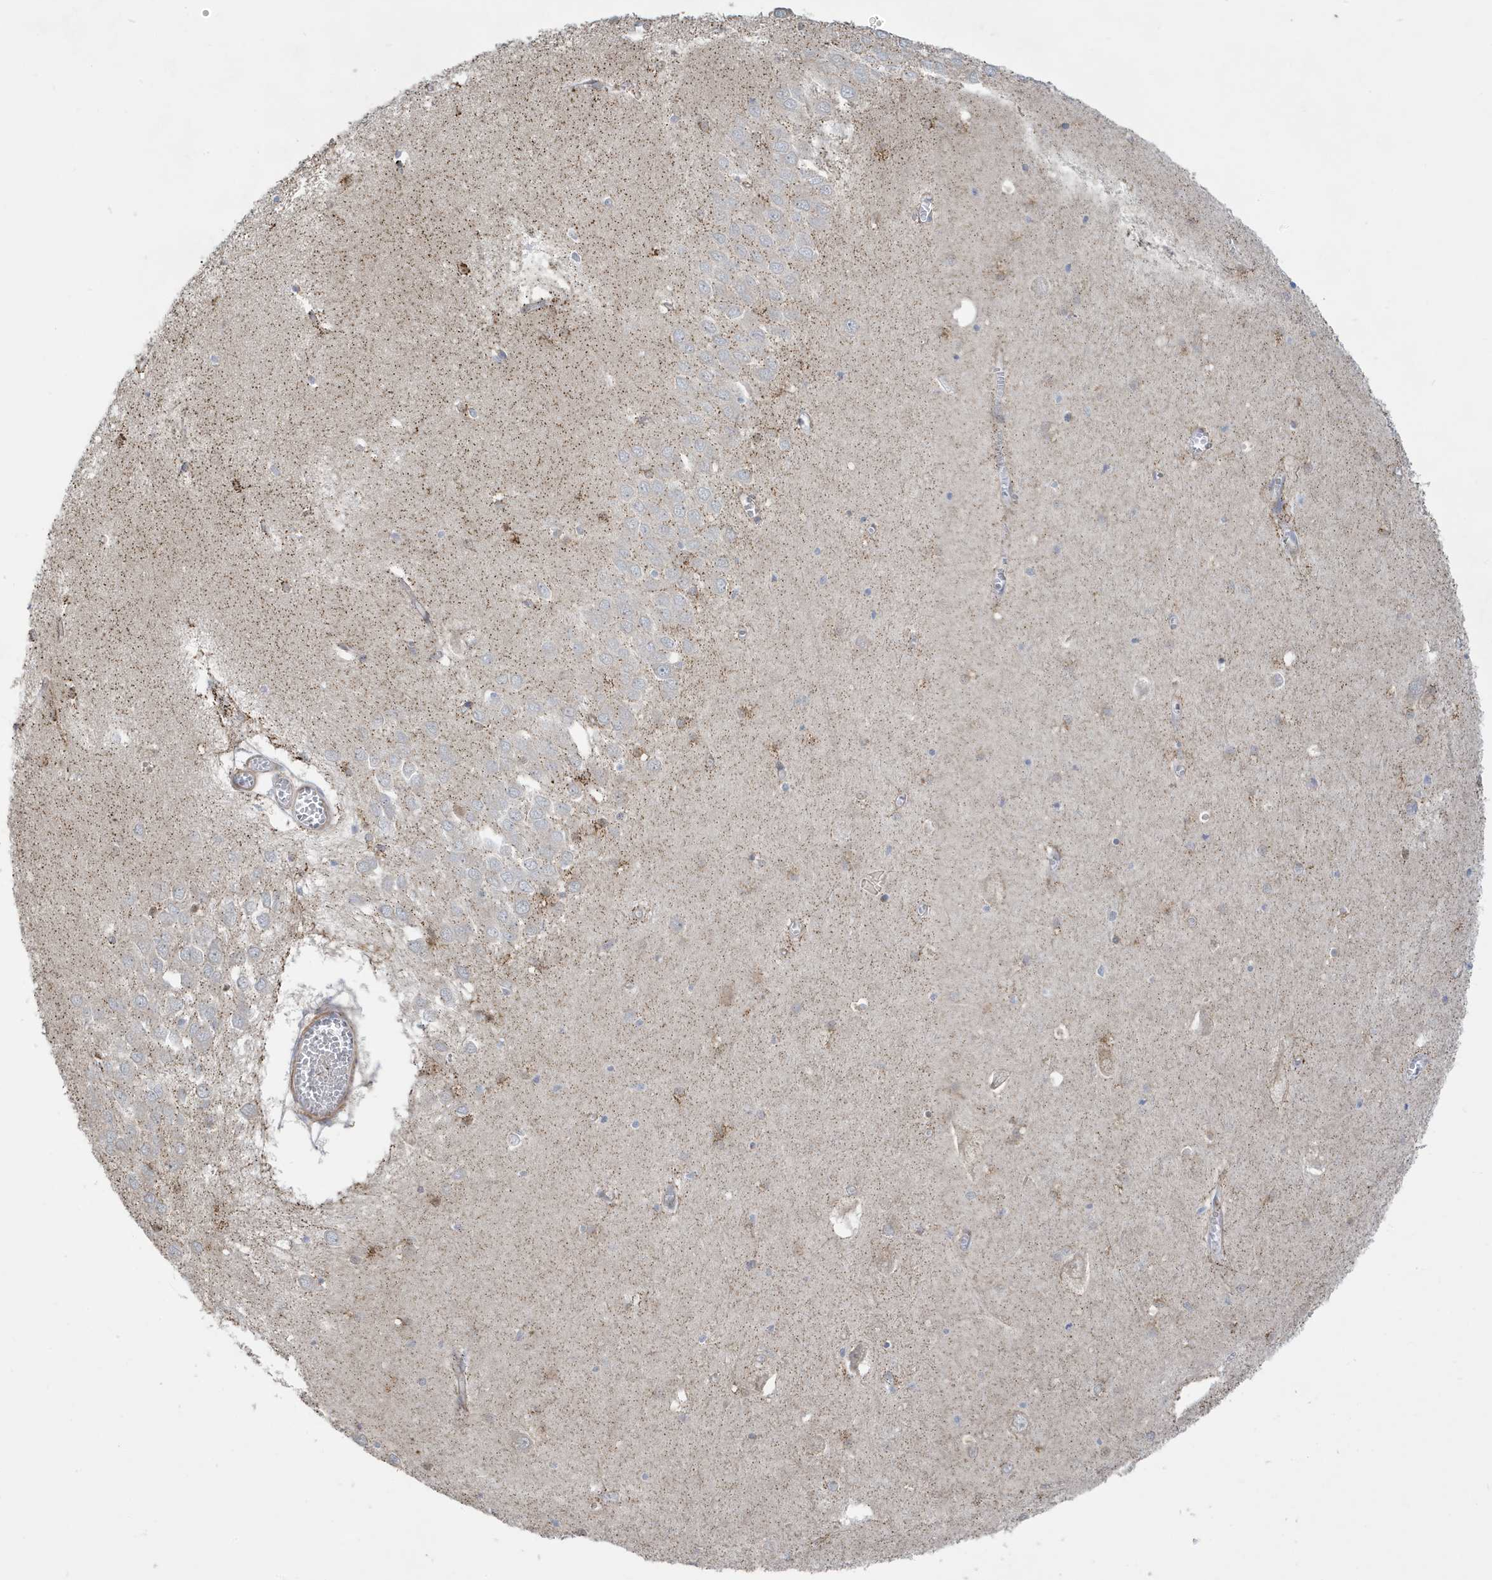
{"staining": {"intensity": "moderate", "quantity": "<25%", "location": "cytoplasmic/membranous"}, "tissue": "hippocampus", "cell_type": "Glial cells", "image_type": "normal", "snomed": [{"axis": "morphology", "description": "Normal tissue, NOS"}, {"axis": "topography", "description": "Hippocampus"}], "caption": "Protein staining by immunohistochemistry shows moderate cytoplasmic/membranous positivity in about <25% of glial cells in unremarkable hippocampus.", "gene": "ATP13A5", "patient": {"sex": "male", "age": 70}}